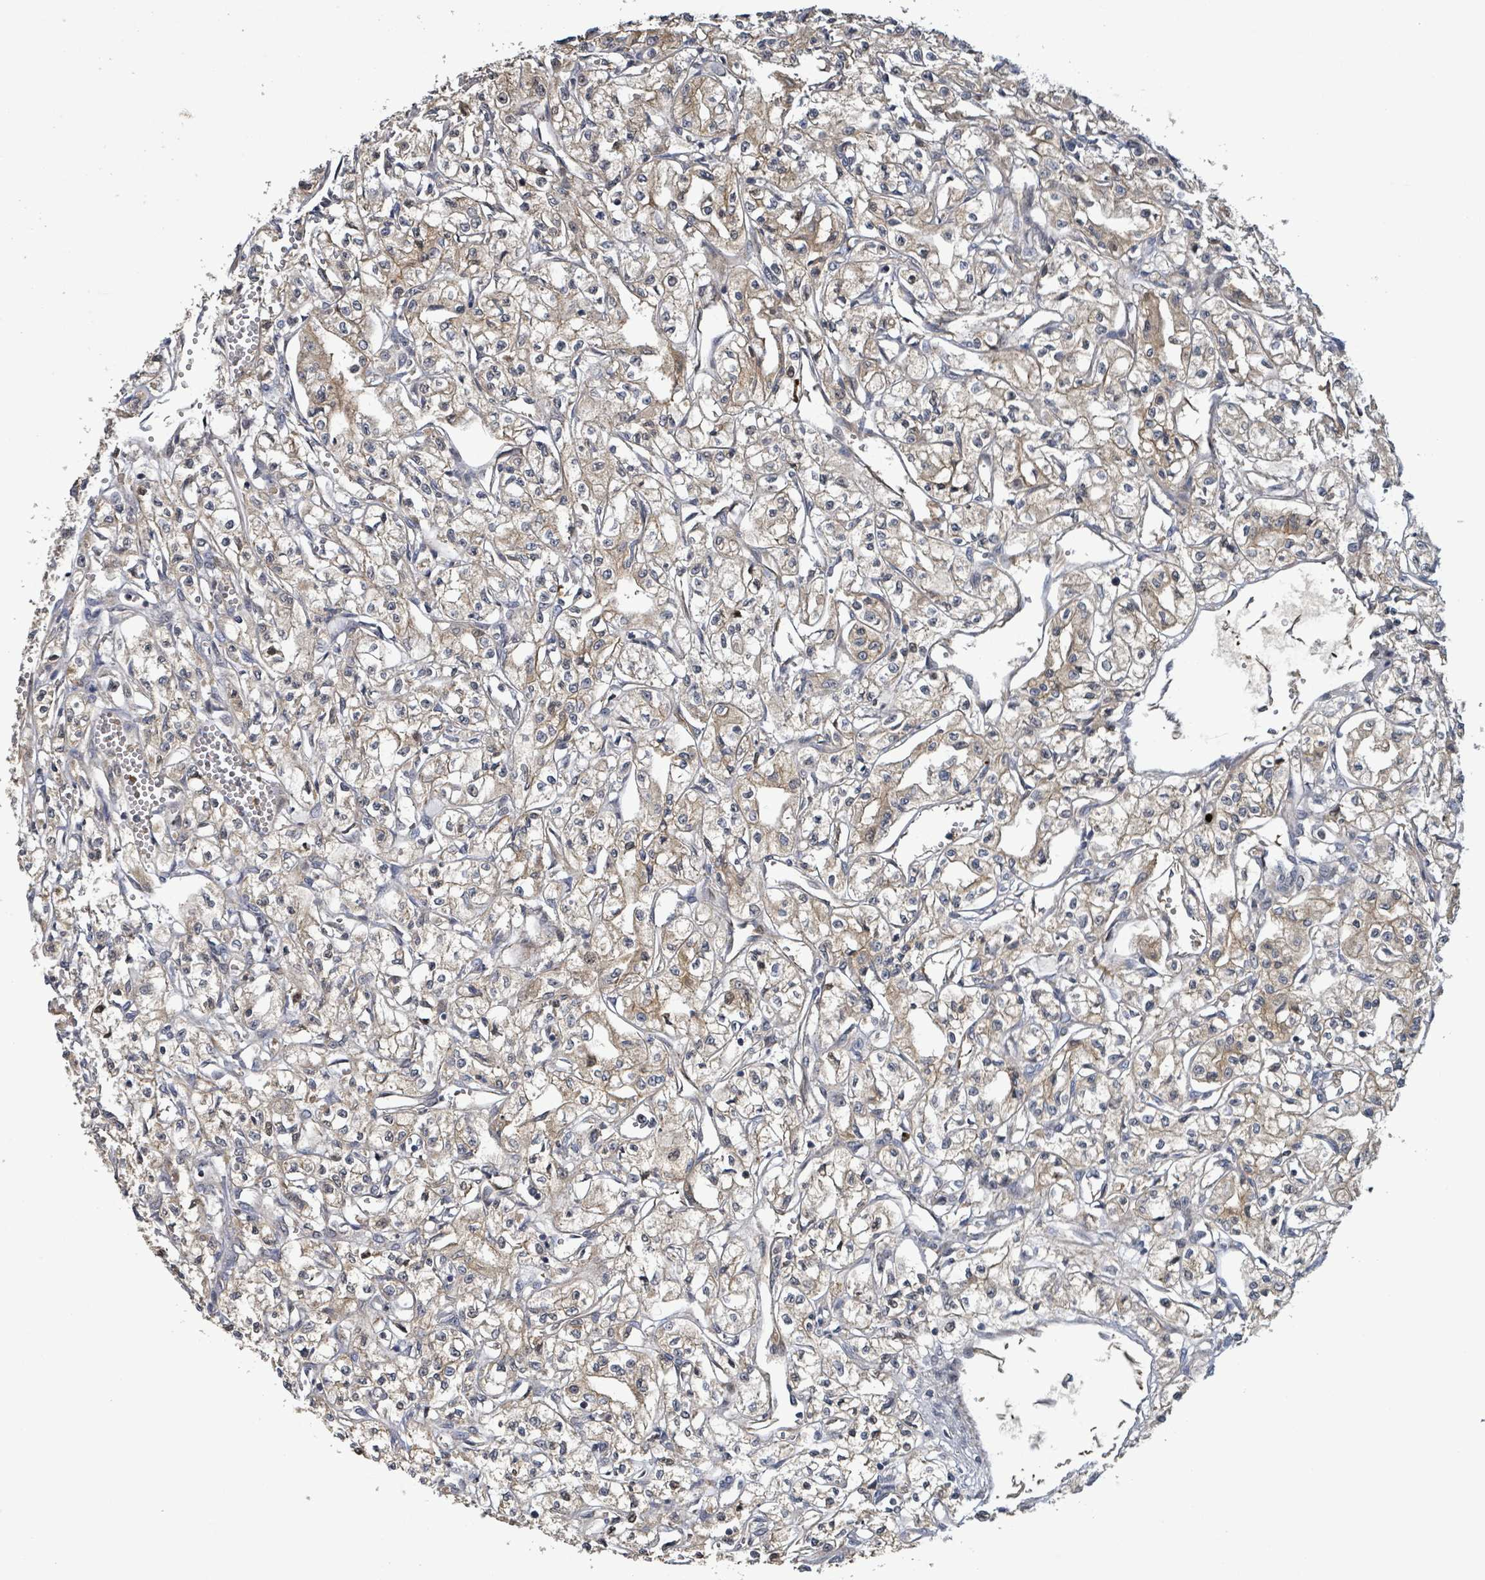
{"staining": {"intensity": "weak", "quantity": ">75%", "location": "cytoplasmic/membranous"}, "tissue": "renal cancer", "cell_type": "Tumor cells", "image_type": "cancer", "snomed": [{"axis": "morphology", "description": "Adenocarcinoma, NOS"}, {"axis": "topography", "description": "Kidney"}], "caption": "Immunohistochemistry photomicrograph of neoplastic tissue: adenocarcinoma (renal) stained using immunohistochemistry reveals low levels of weak protein expression localized specifically in the cytoplasmic/membranous of tumor cells, appearing as a cytoplasmic/membranous brown color.", "gene": "STARD4", "patient": {"sex": "male", "age": 56}}